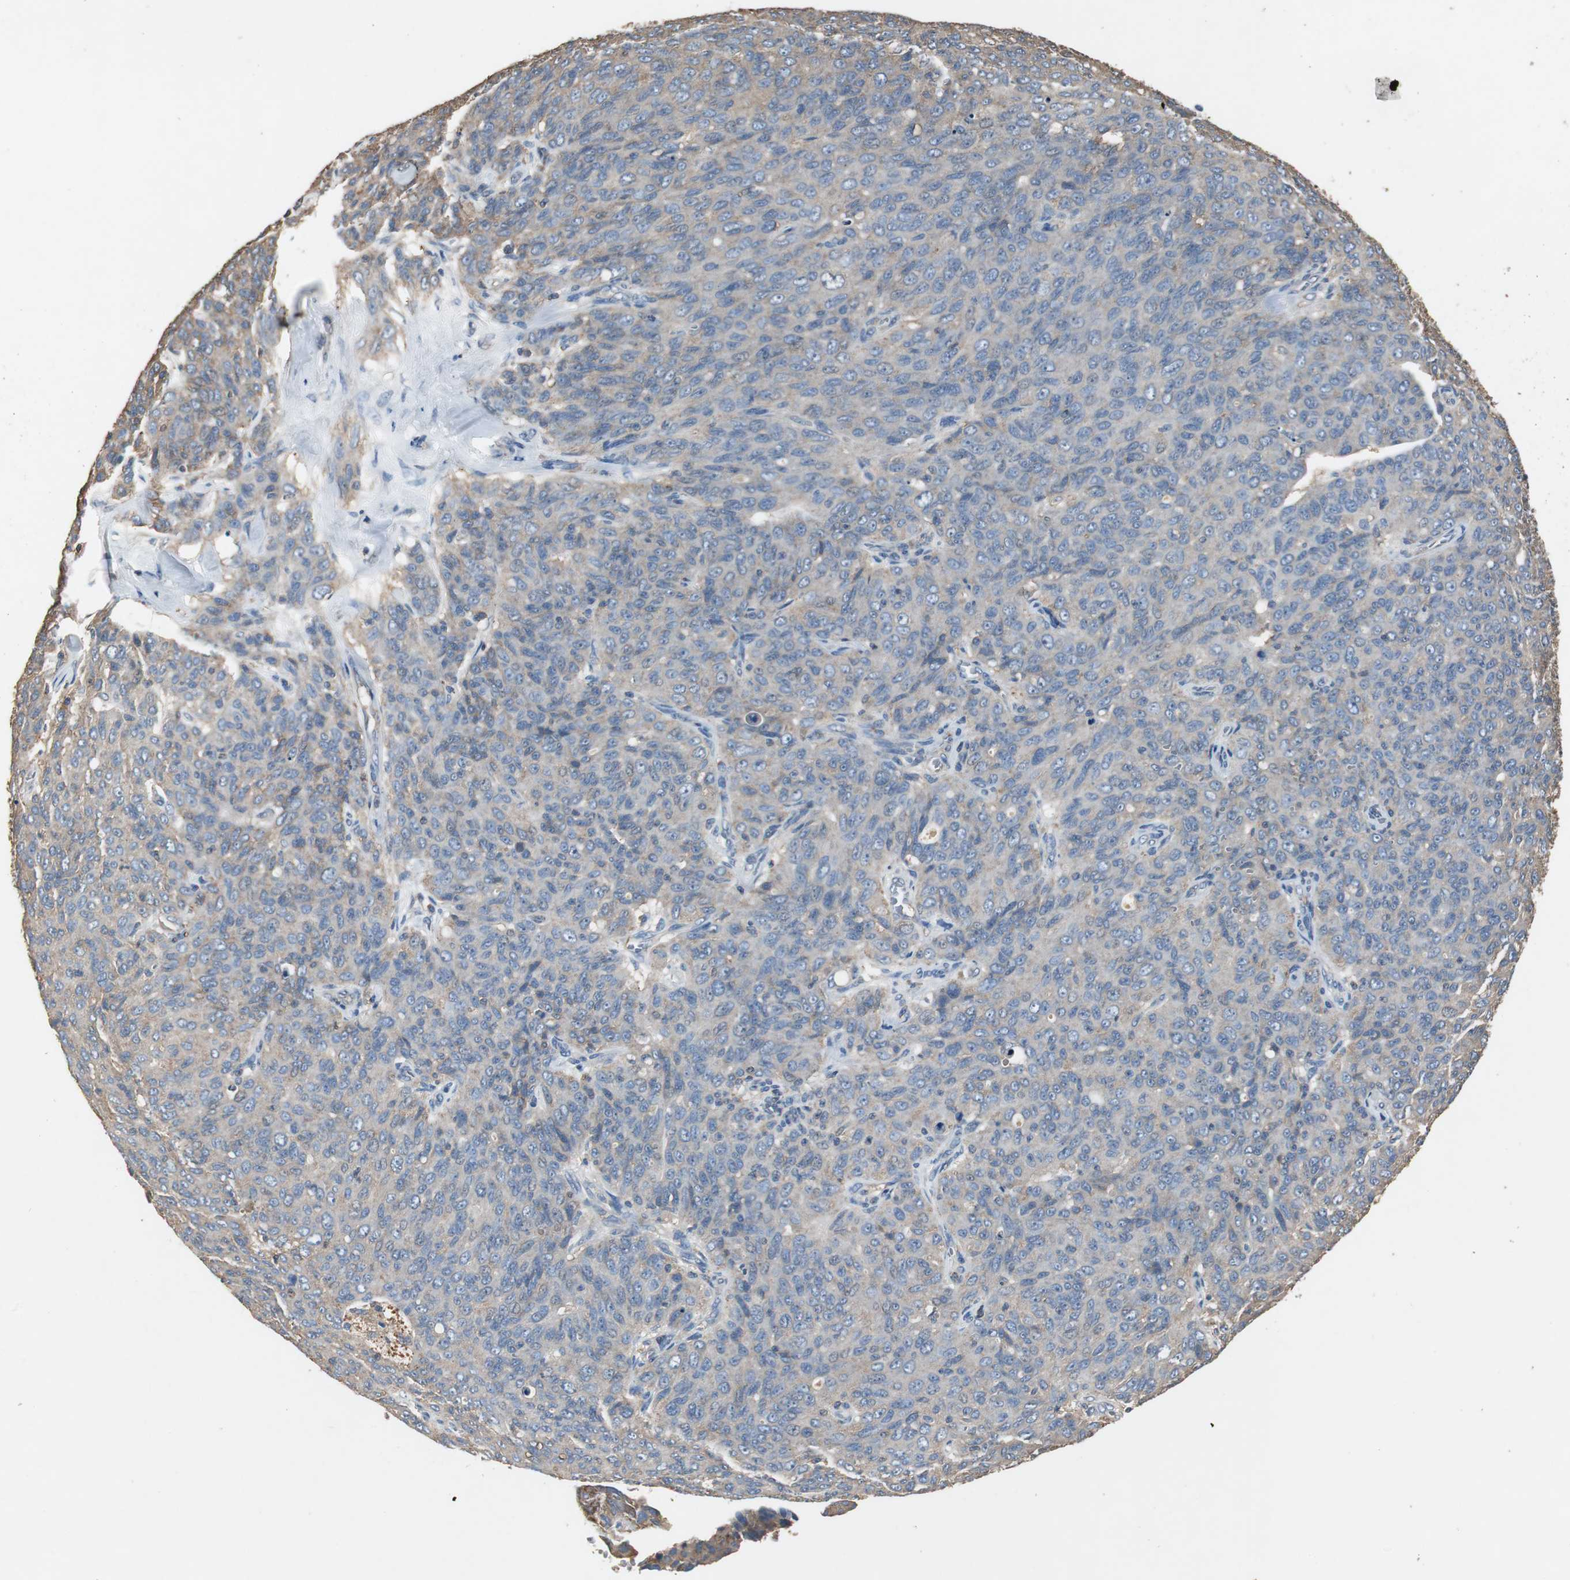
{"staining": {"intensity": "weak", "quantity": "25%-75%", "location": "cytoplasmic/membranous"}, "tissue": "ovarian cancer", "cell_type": "Tumor cells", "image_type": "cancer", "snomed": [{"axis": "morphology", "description": "Carcinoma, endometroid"}, {"axis": "topography", "description": "Ovary"}], "caption": "Ovarian cancer tissue reveals weak cytoplasmic/membranous staining in about 25%-75% of tumor cells, visualized by immunohistochemistry. (DAB (3,3'-diaminobenzidine) IHC with brightfield microscopy, high magnification).", "gene": "TNFRSF14", "patient": {"sex": "female", "age": 60}}